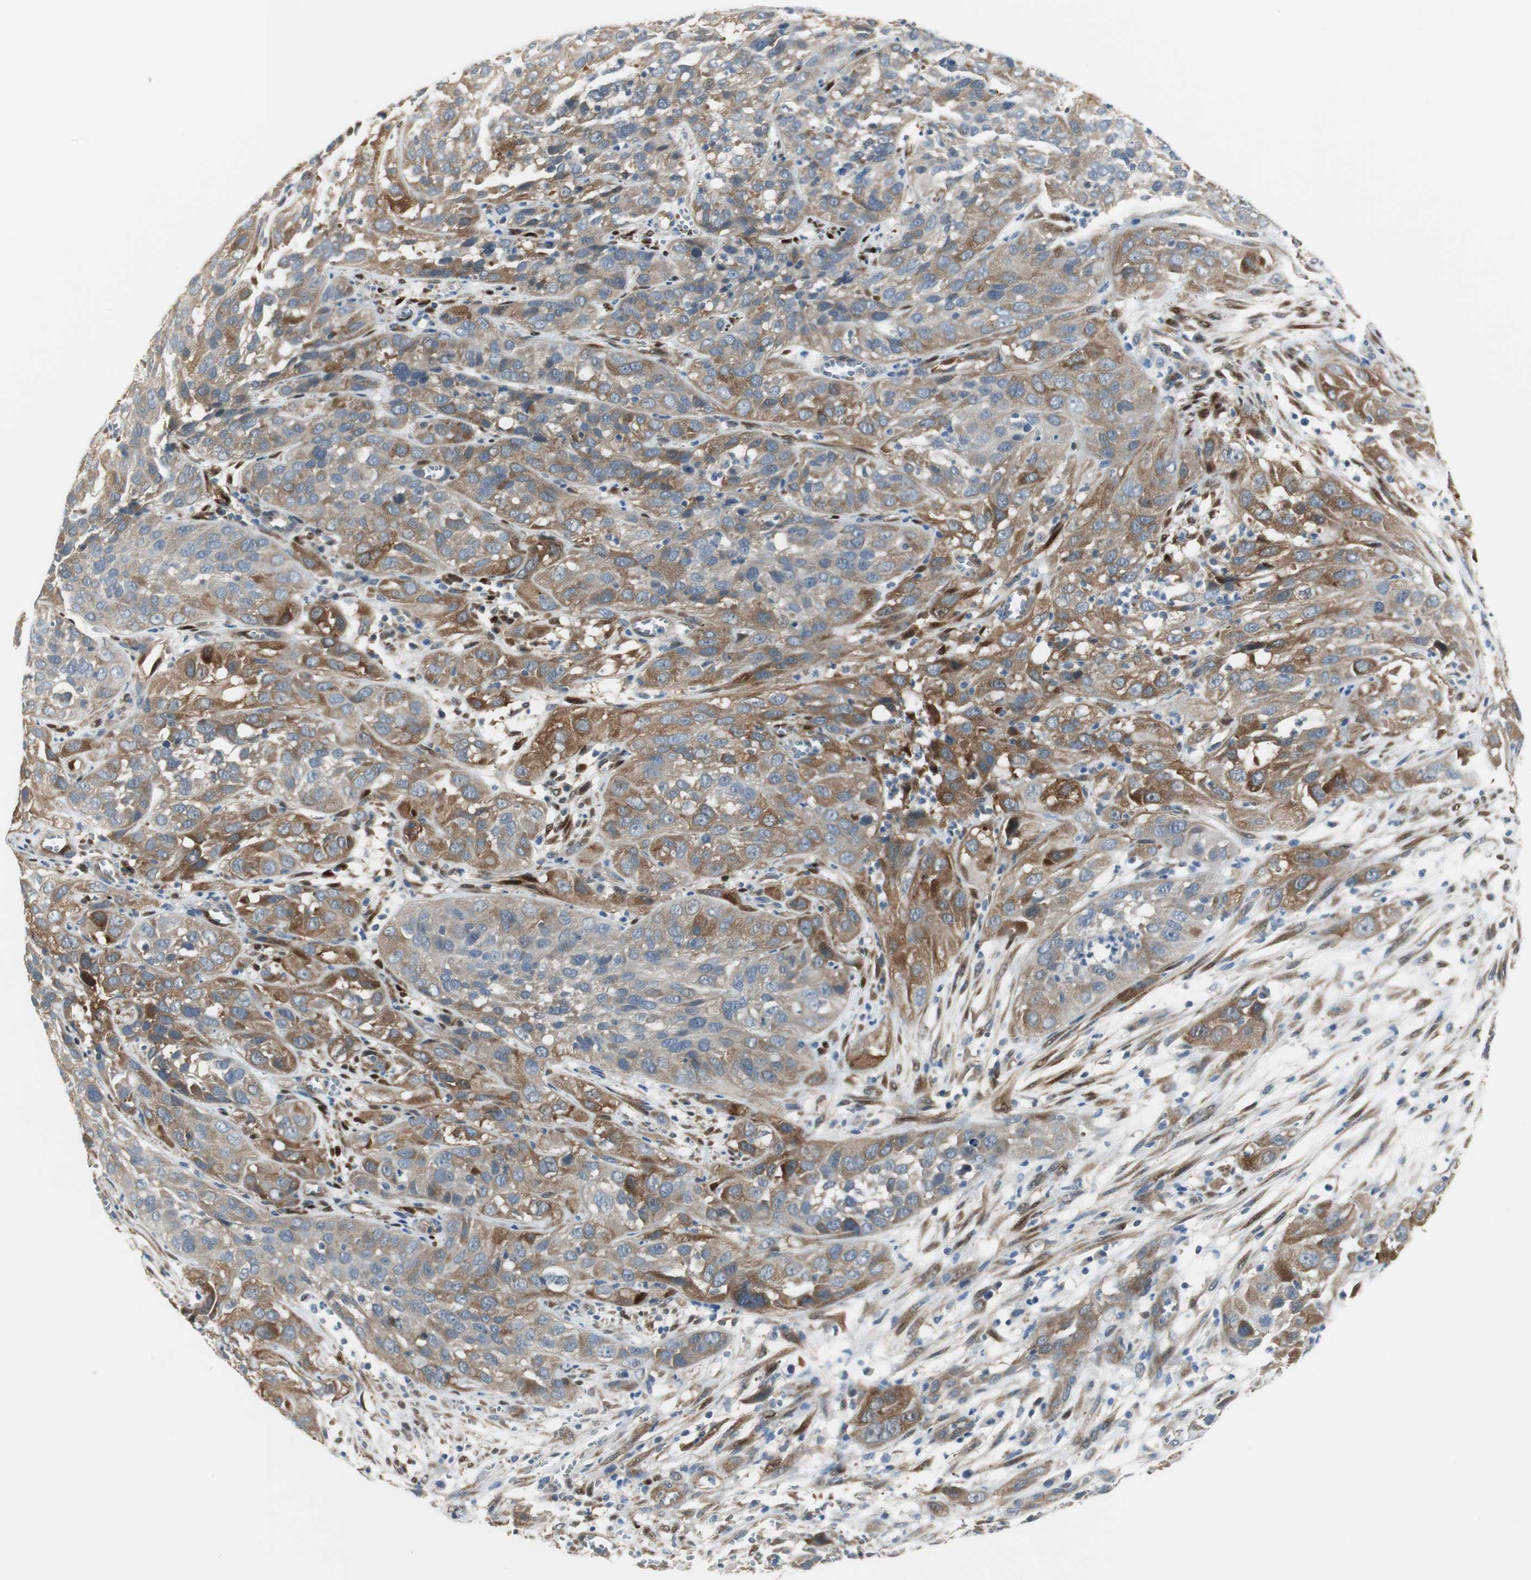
{"staining": {"intensity": "moderate", "quantity": "25%-75%", "location": "cytoplasmic/membranous"}, "tissue": "cervical cancer", "cell_type": "Tumor cells", "image_type": "cancer", "snomed": [{"axis": "morphology", "description": "Squamous cell carcinoma, NOS"}, {"axis": "topography", "description": "Cervix"}], "caption": "Moderate cytoplasmic/membranous positivity for a protein is seen in about 25%-75% of tumor cells of cervical squamous cell carcinoma using IHC.", "gene": "FHL2", "patient": {"sex": "female", "age": 32}}